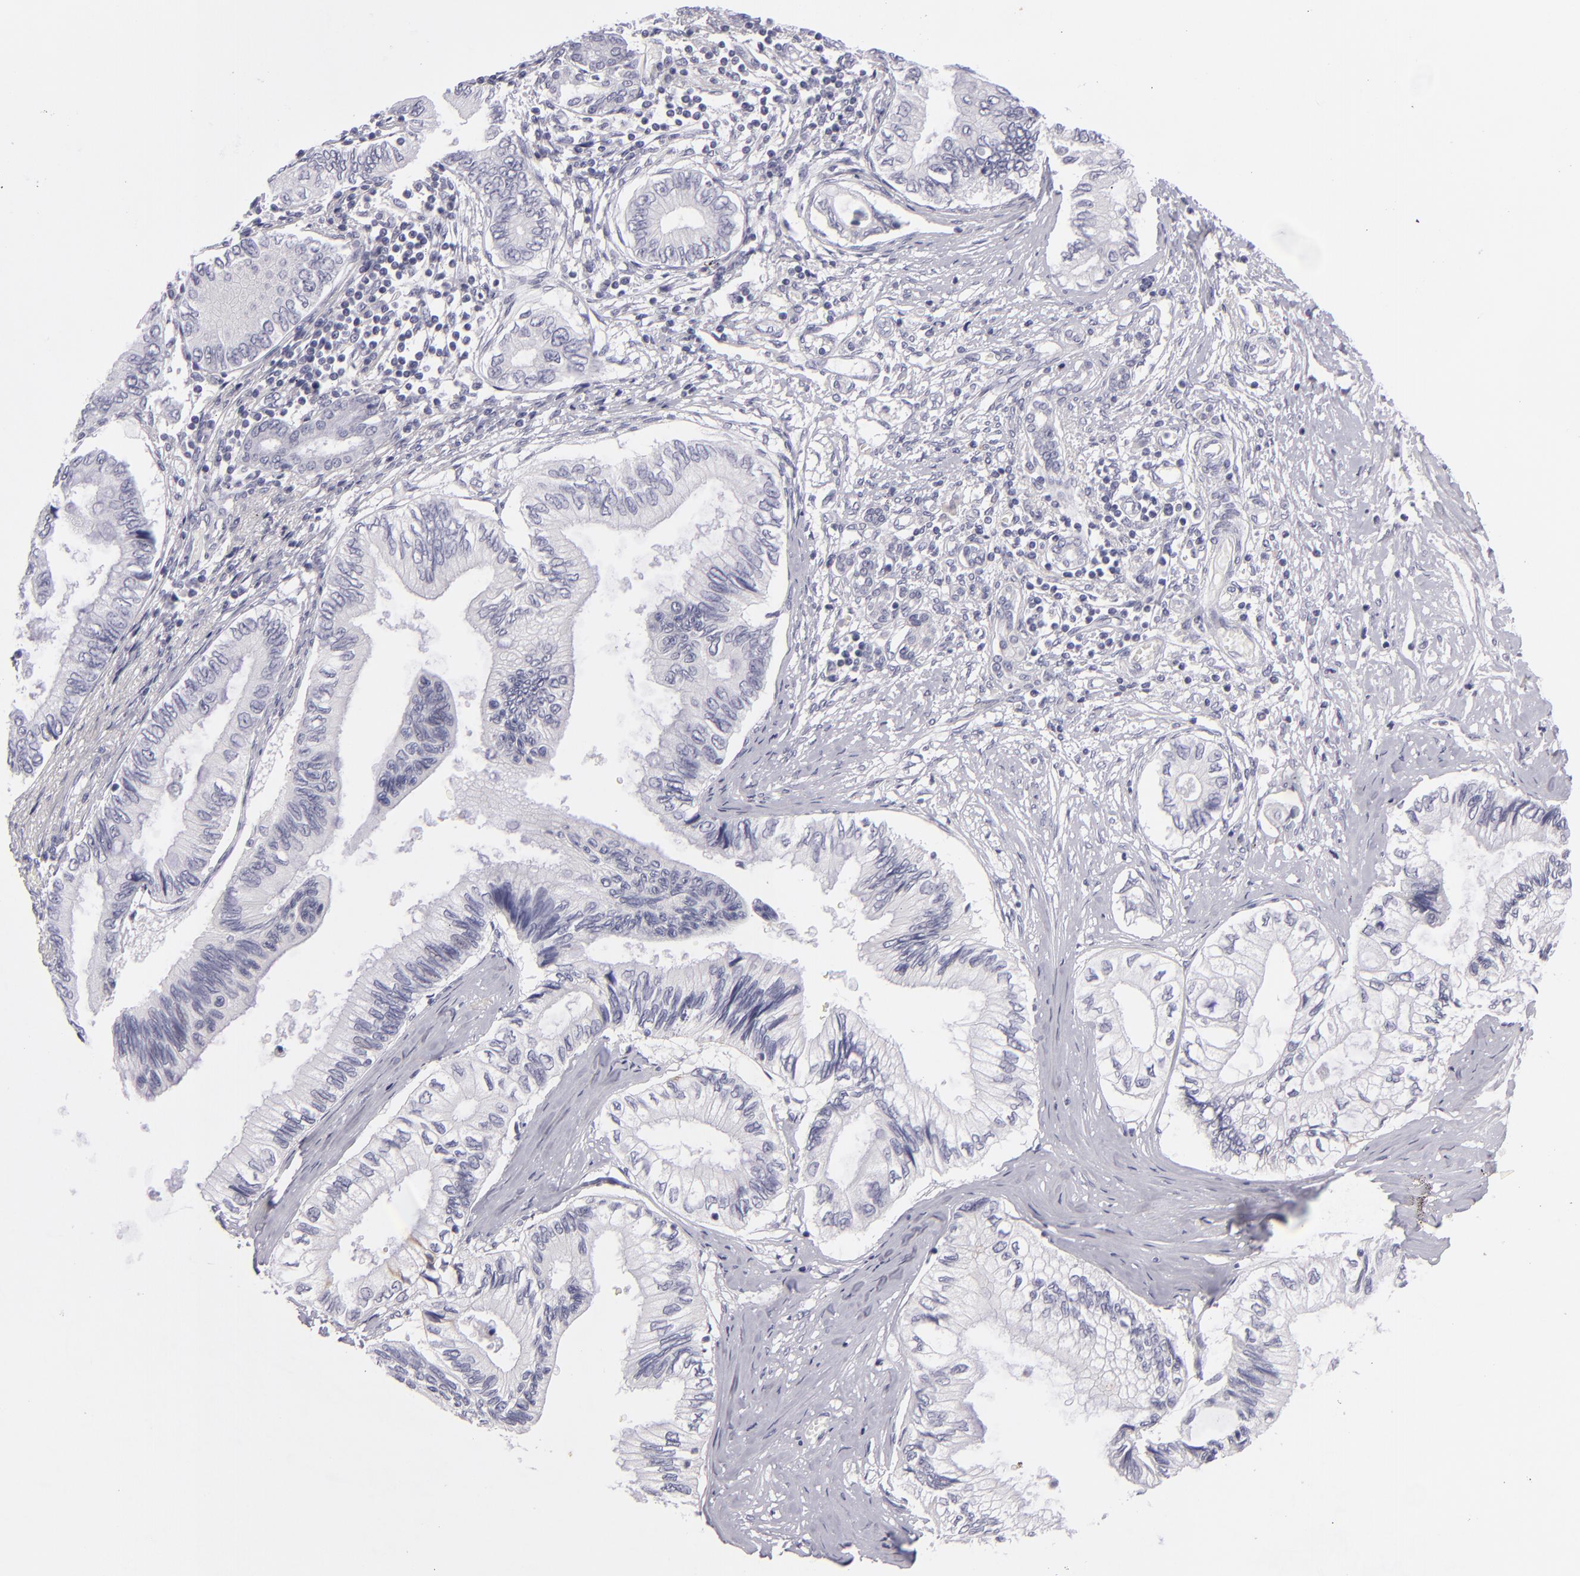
{"staining": {"intensity": "negative", "quantity": "none", "location": "none"}, "tissue": "pancreatic cancer", "cell_type": "Tumor cells", "image_type": "cancer", "snomed": [{"axis": "morphology", "description": "Adenocarcinoma, NOS"}, {"axis": "topography", "description": "Pancreas"}], "caption": "This is an immunohistochemistry photomicrograph of adenocarcinoma (pancreatic). There is no expression in tumor cells.", "gene": "TNNC1", "patient": {"sex": "female", "age": 66}}